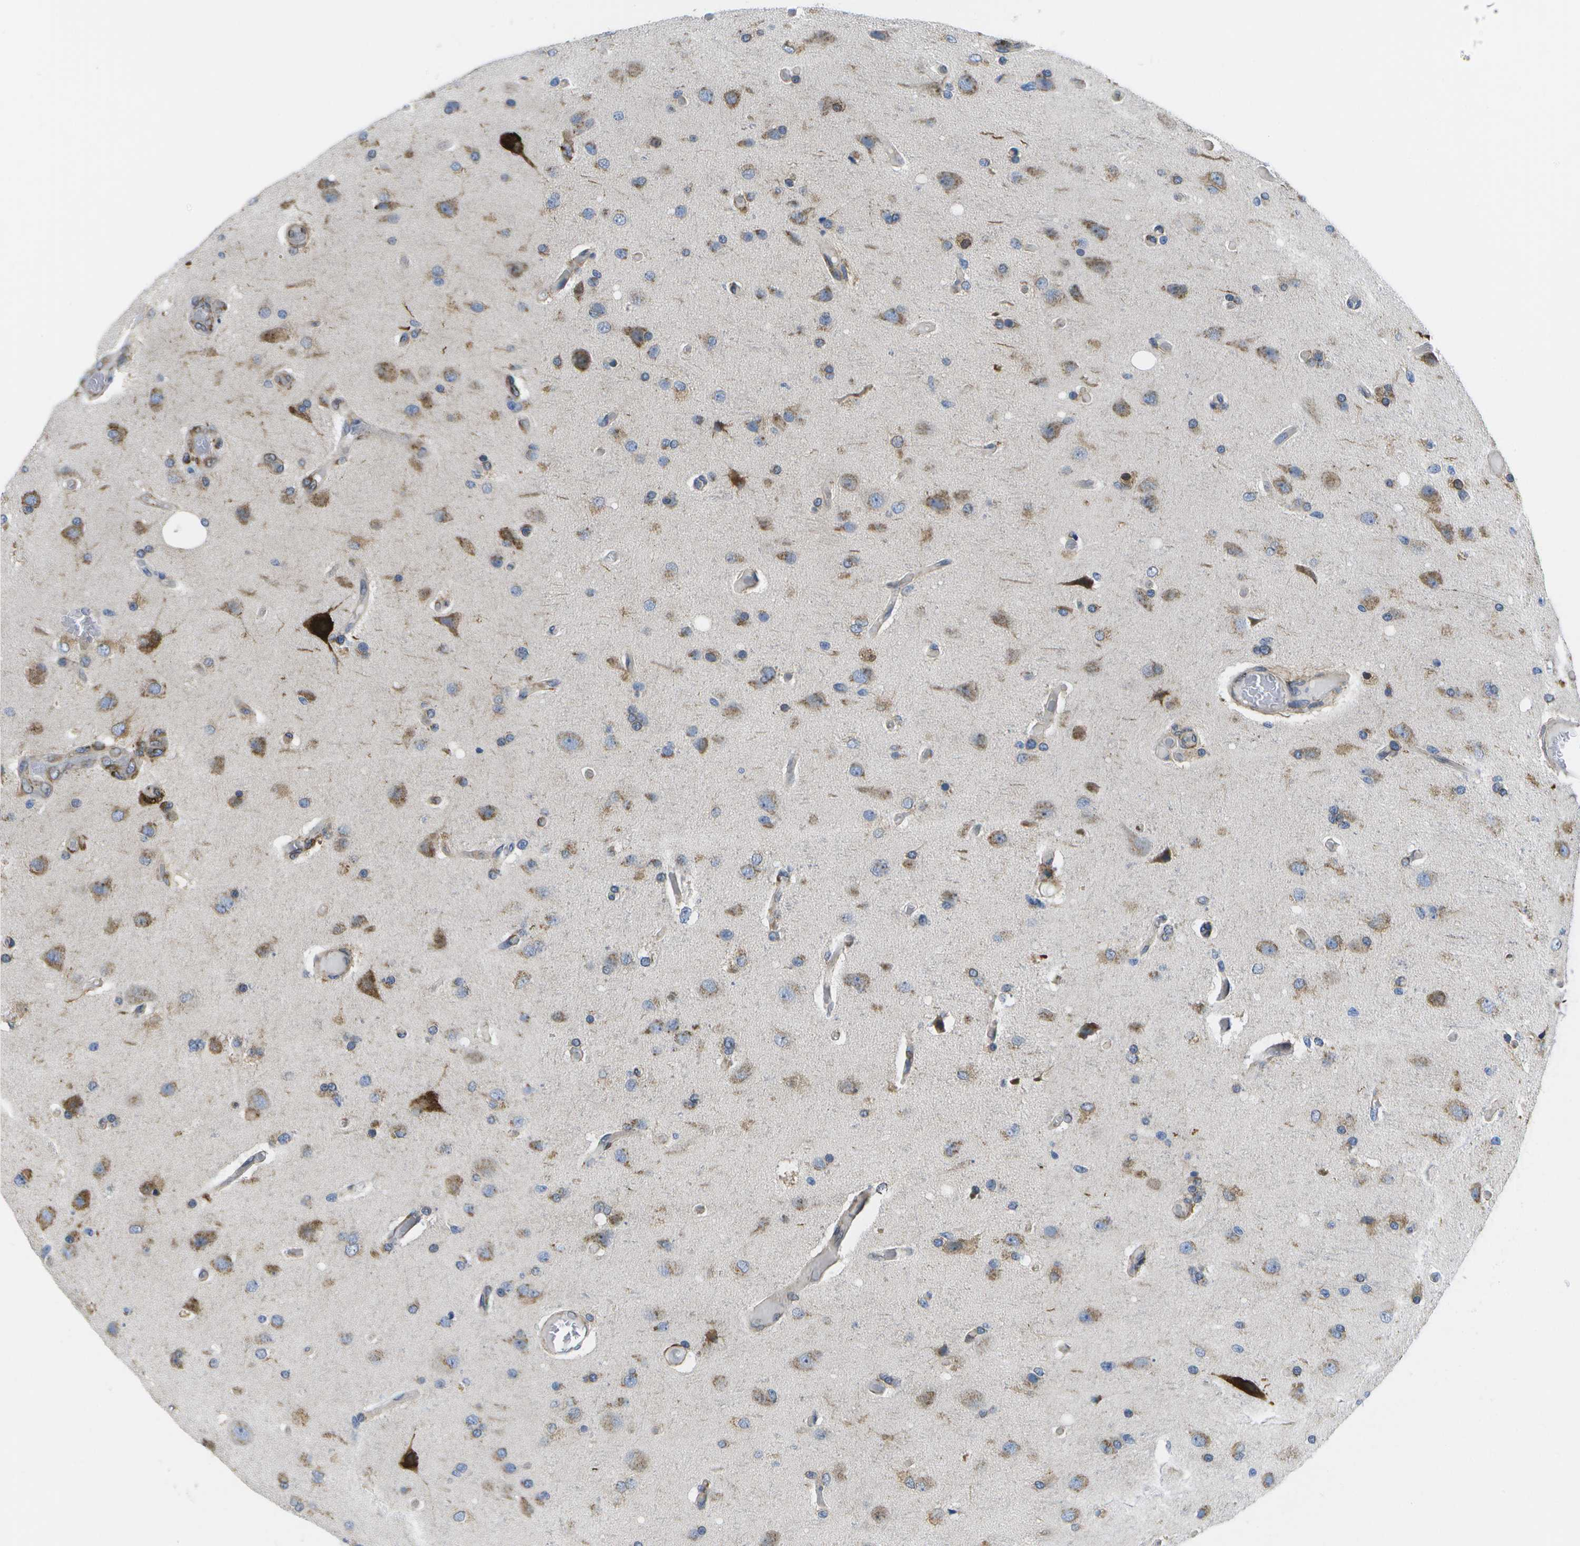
{"staining": {"intensity": "moderate", "quantity": "25%-75%", "location": "cytoplasmic/membranous"}, "tissue": "glioma", "cell_type": "Tumor cells", "image_type": "cancer", "snomed": [{"axis": "morphology", "description": "Normal tissue, NOS"}, {"axis": "morphology", "description": "Glioma, malignant, High grade"}, {"axis": "topography", "description": "Cerebral cortex"}], "caption": "Glioma stained for a protein exhibits moderate cytoplasmic/membranous positivity in tumor cells. Nuclei are stained in blue.", "gene": "ZDHHC17", "patient": {"sex": "male", "age": 77}}